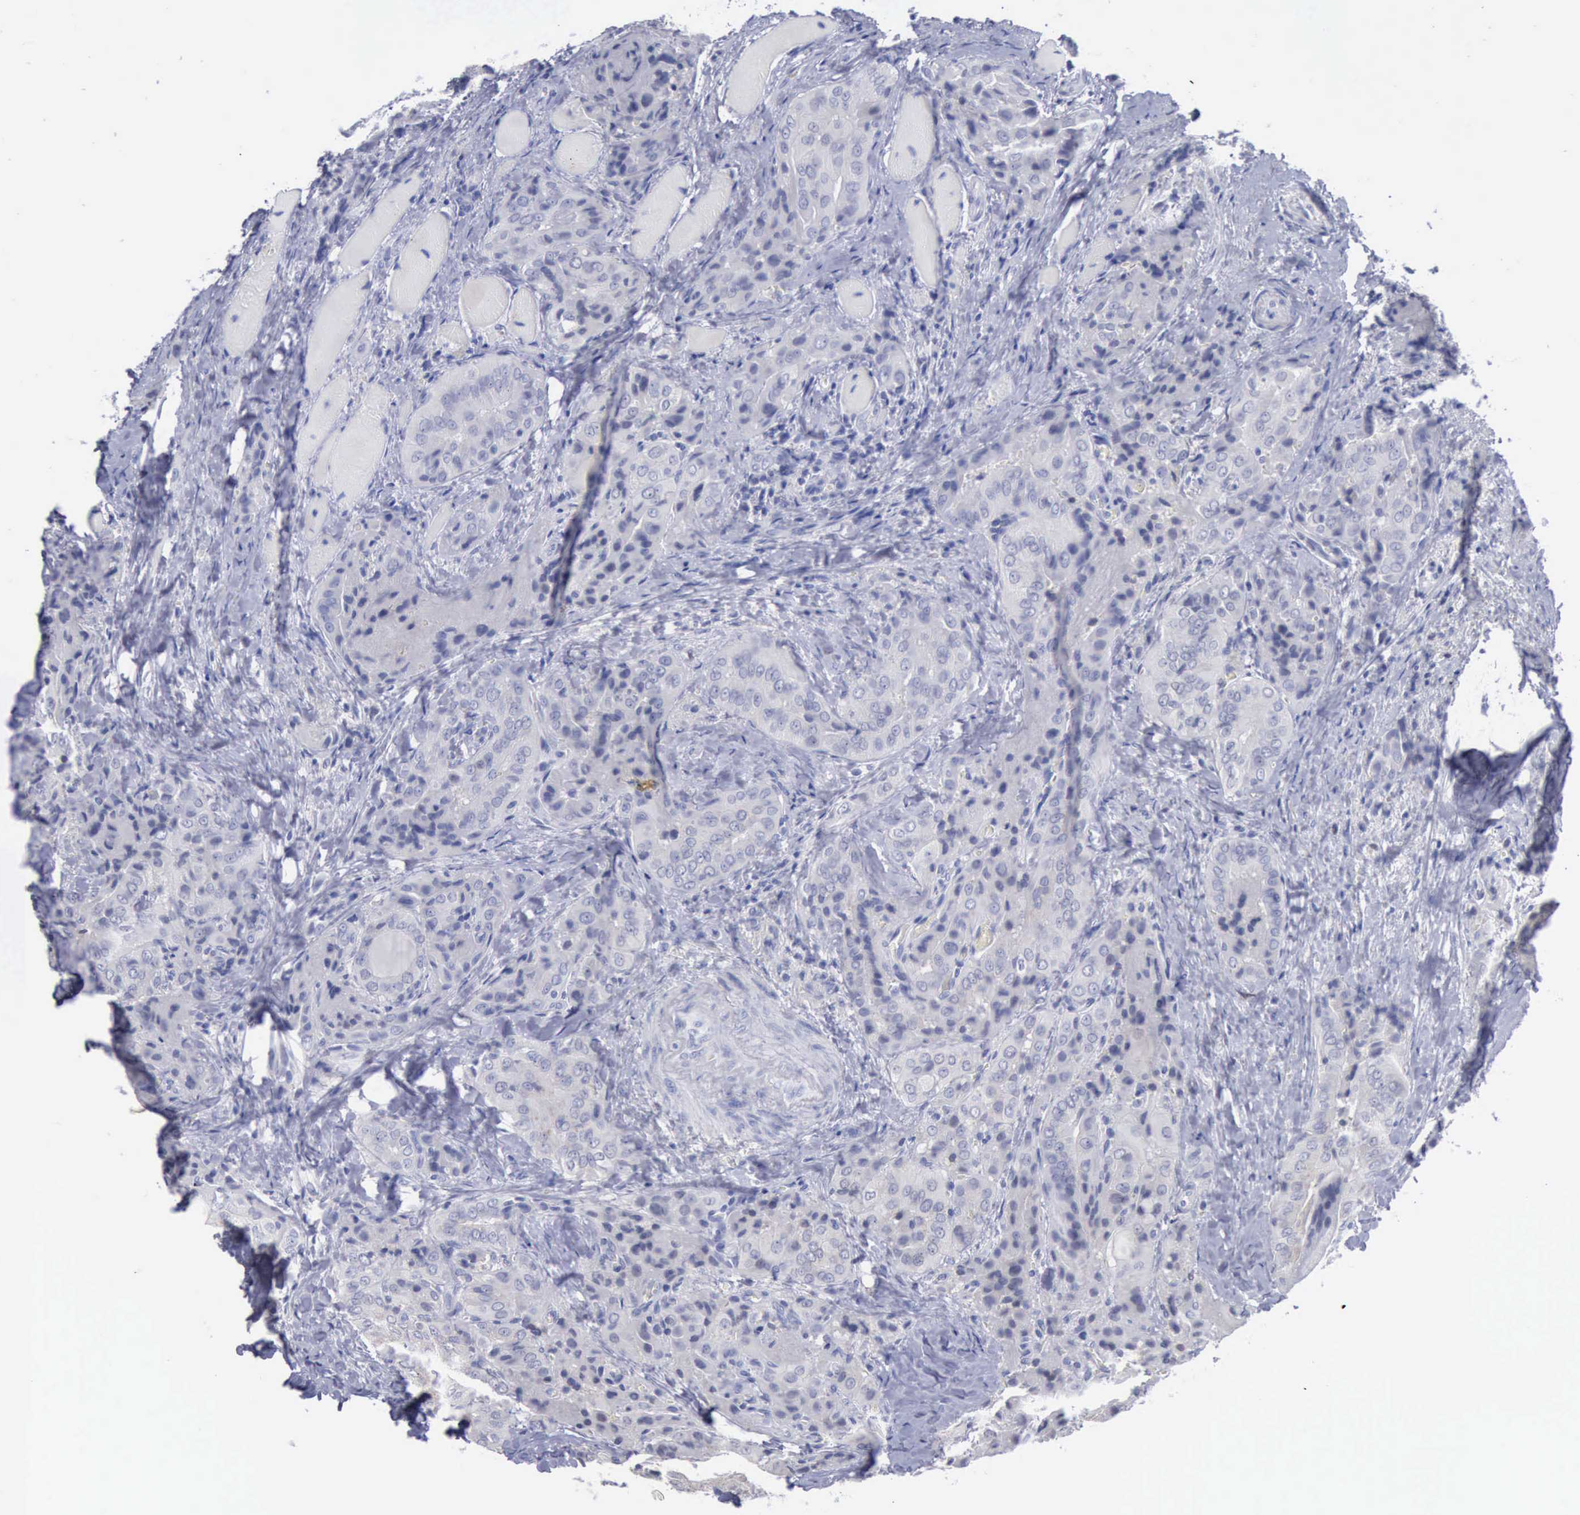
{"staining": {"intensity": "negative", "quantity": "none", "location": "none"}, "tissue": "thyroid cancer", "cell_type": "Tumor cells", "image_type": "cancer", "snomed": [{"axis": "morphology", "description": "Papillary adenocarcinoma, NOS"}, {"axis": "topography", "description": "Thyroid gland"}], "caption": "An IHC photomicrograph of papillary adenocarcinoma (thyroid) is shown. There is no staining in tumor cells of papillary adenocarcinoma (thyroid). Nuclei are stained in blue.", "gene": "SATB2", "patient": {"sex": "female", "age": 71}}